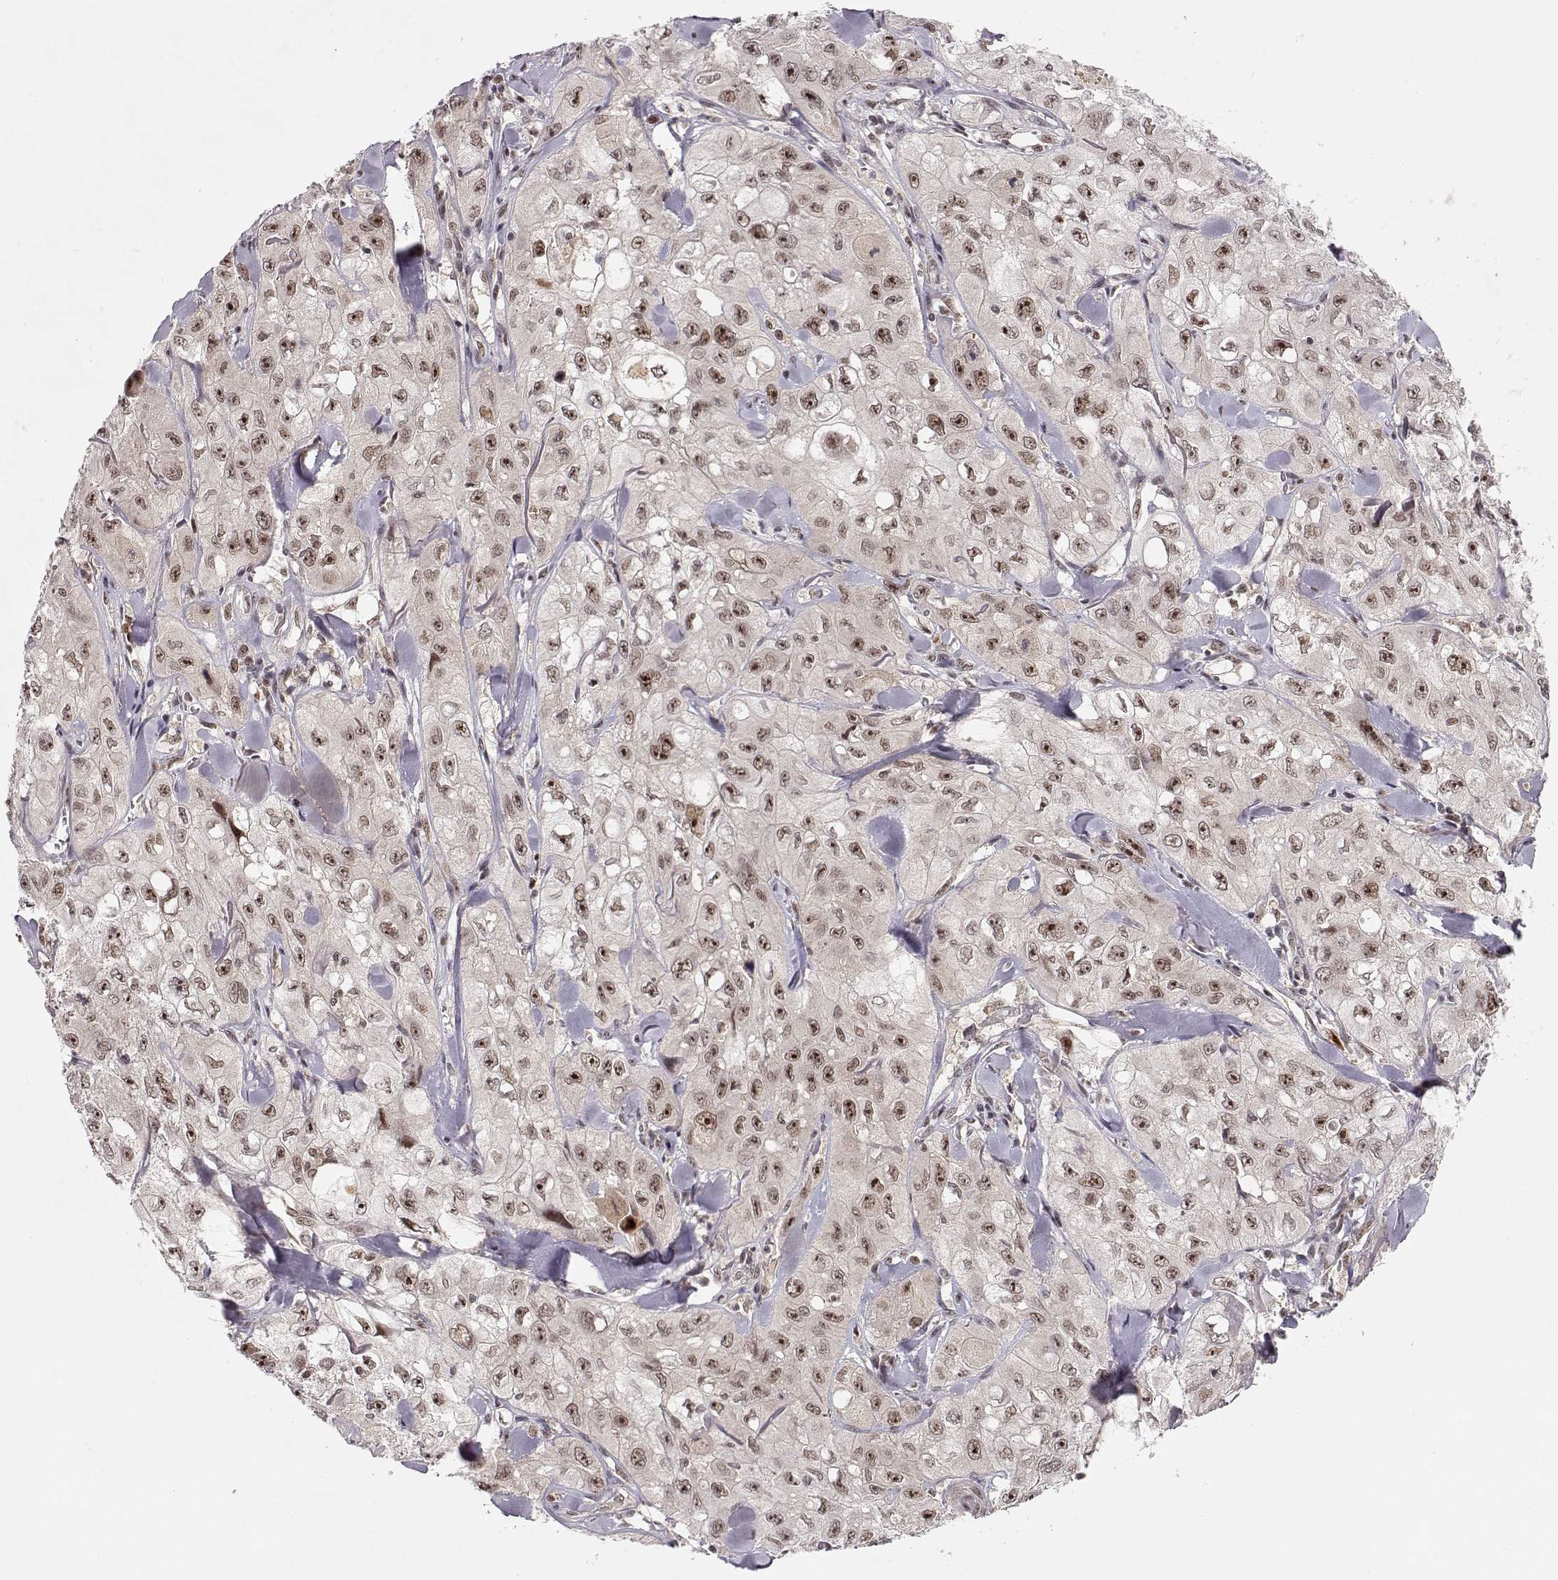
{"staining": {"intensity": "moderate", "quantity": ">75%", "location": "nuclear"}, "tissue": "skin cancer", "cell_type": "Tumor cells", "image_type": "cancer", "snomed": [{"axis": "morphology", "description": "Squamous cell carcinoma, NOS"}, {"axis": "topography", "description": "Skin"}, {"axis": "topography", "description": "Subcutis"}], "caption": "Brown immunohistochemical staining in human skin cancer (squamous cell carcinoma) exhibits moderate nuclear expression in approximately >75% of tumor cells.", "gene": "CSNK2A1", "patient": {"sex": "male", "age": 73}}